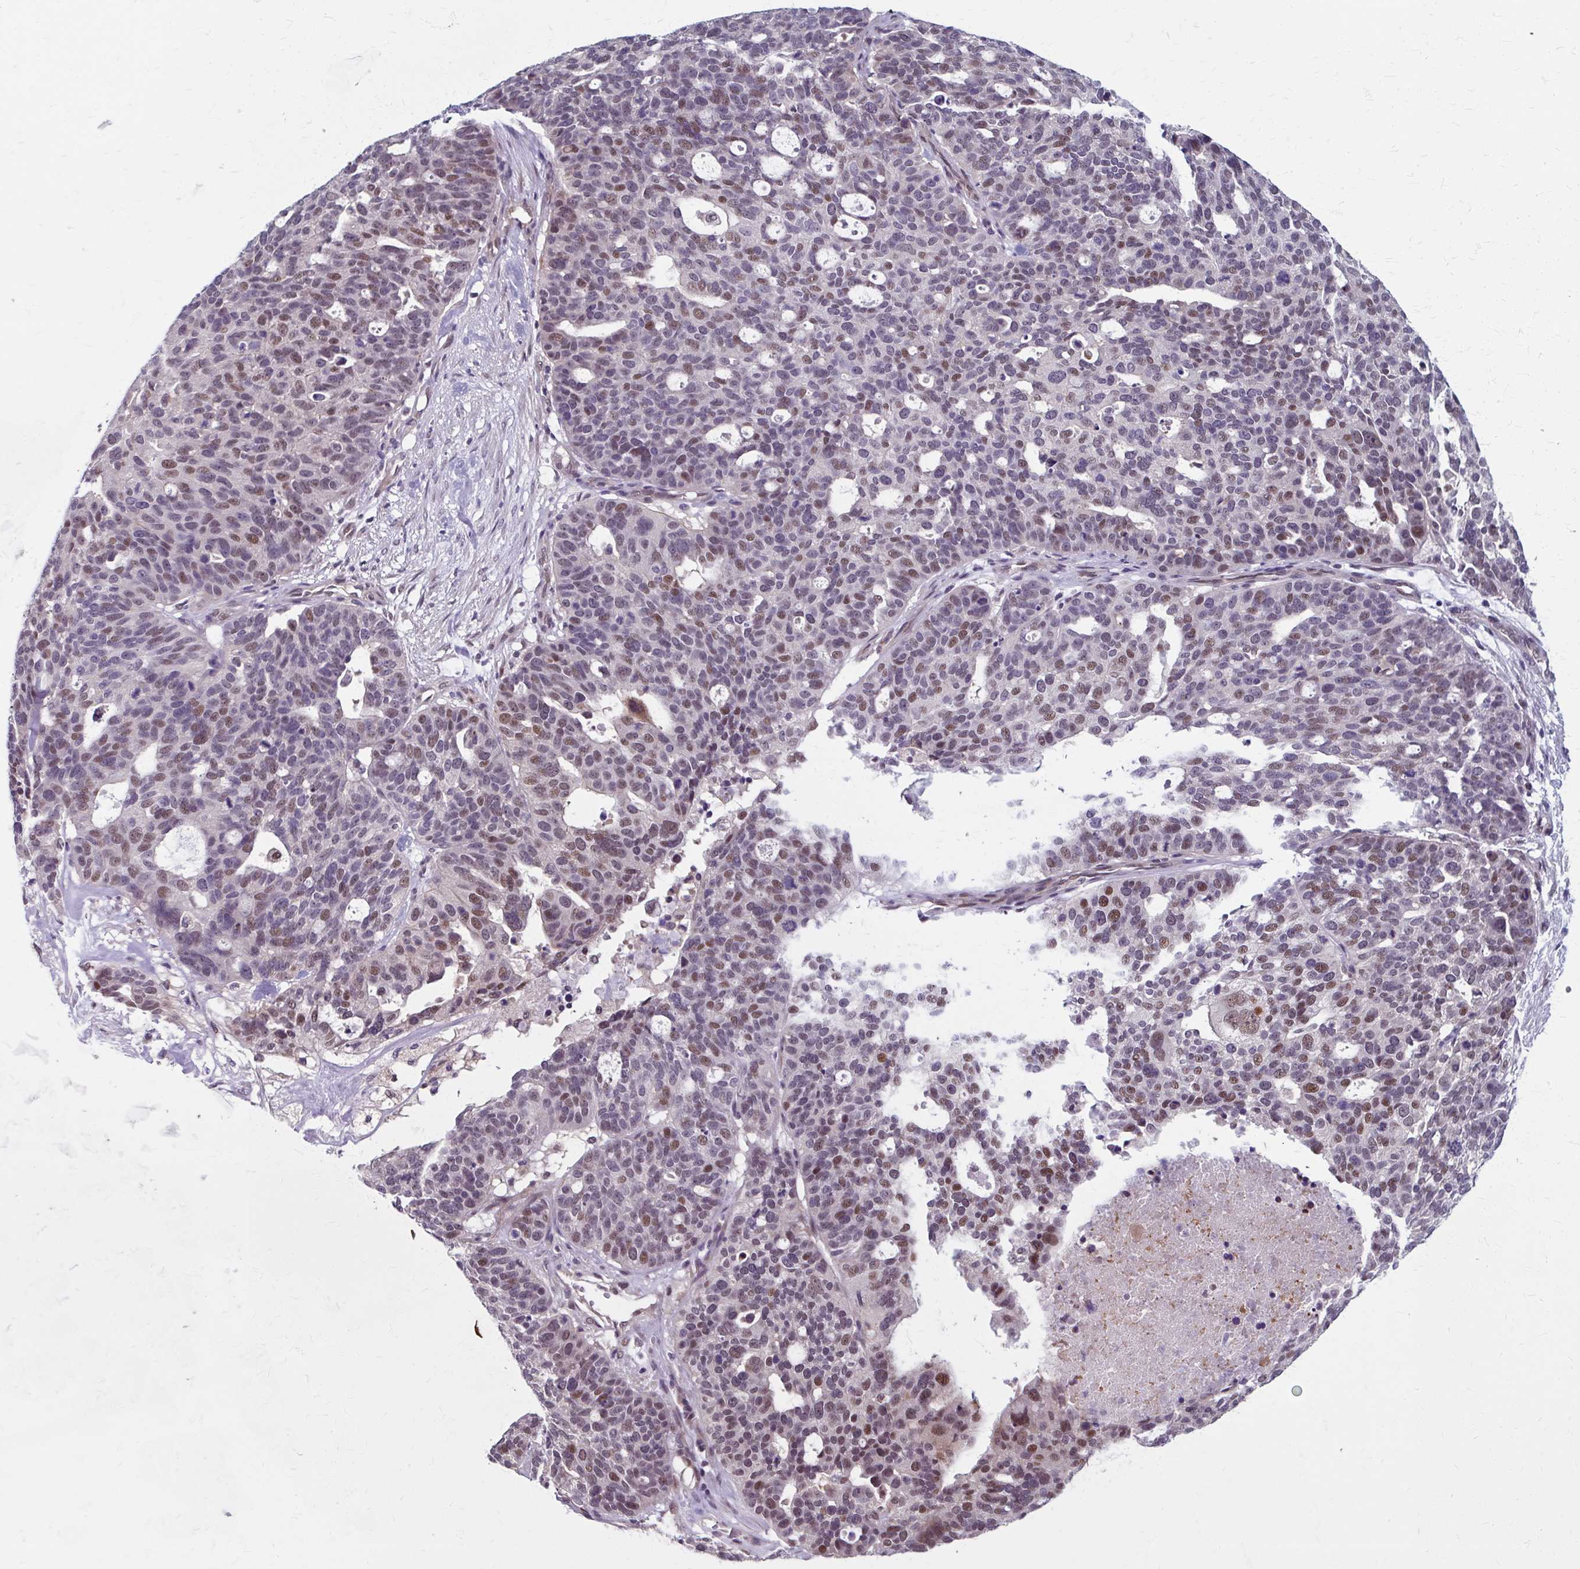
{"staining": {"intensity": "moderate", "quantity": "25%-75%", "location": "nuclear"}, "tissue": "ovarian cancer", "cell_type": "Tumor cells", "image_type": "cancer", "snomed": [{"axis": "morphology", "description": "Cystadenocarcinoma, serous, NOS"}, {"axis": "topography", "description": "Ovary"}], "caption": "Immunohistochemistry (IHC) photomicrograph of neoplastic tissue: serous cystadenocarcinoma (ovarian) stained using IHC demonstrates medium levels of moderate protein expression localized specifically in the nuclear of tumor cells, appearing as a nuclear brown color.", "gene": "ZNF555", "patient": {"sex": "female", "age": 59}}